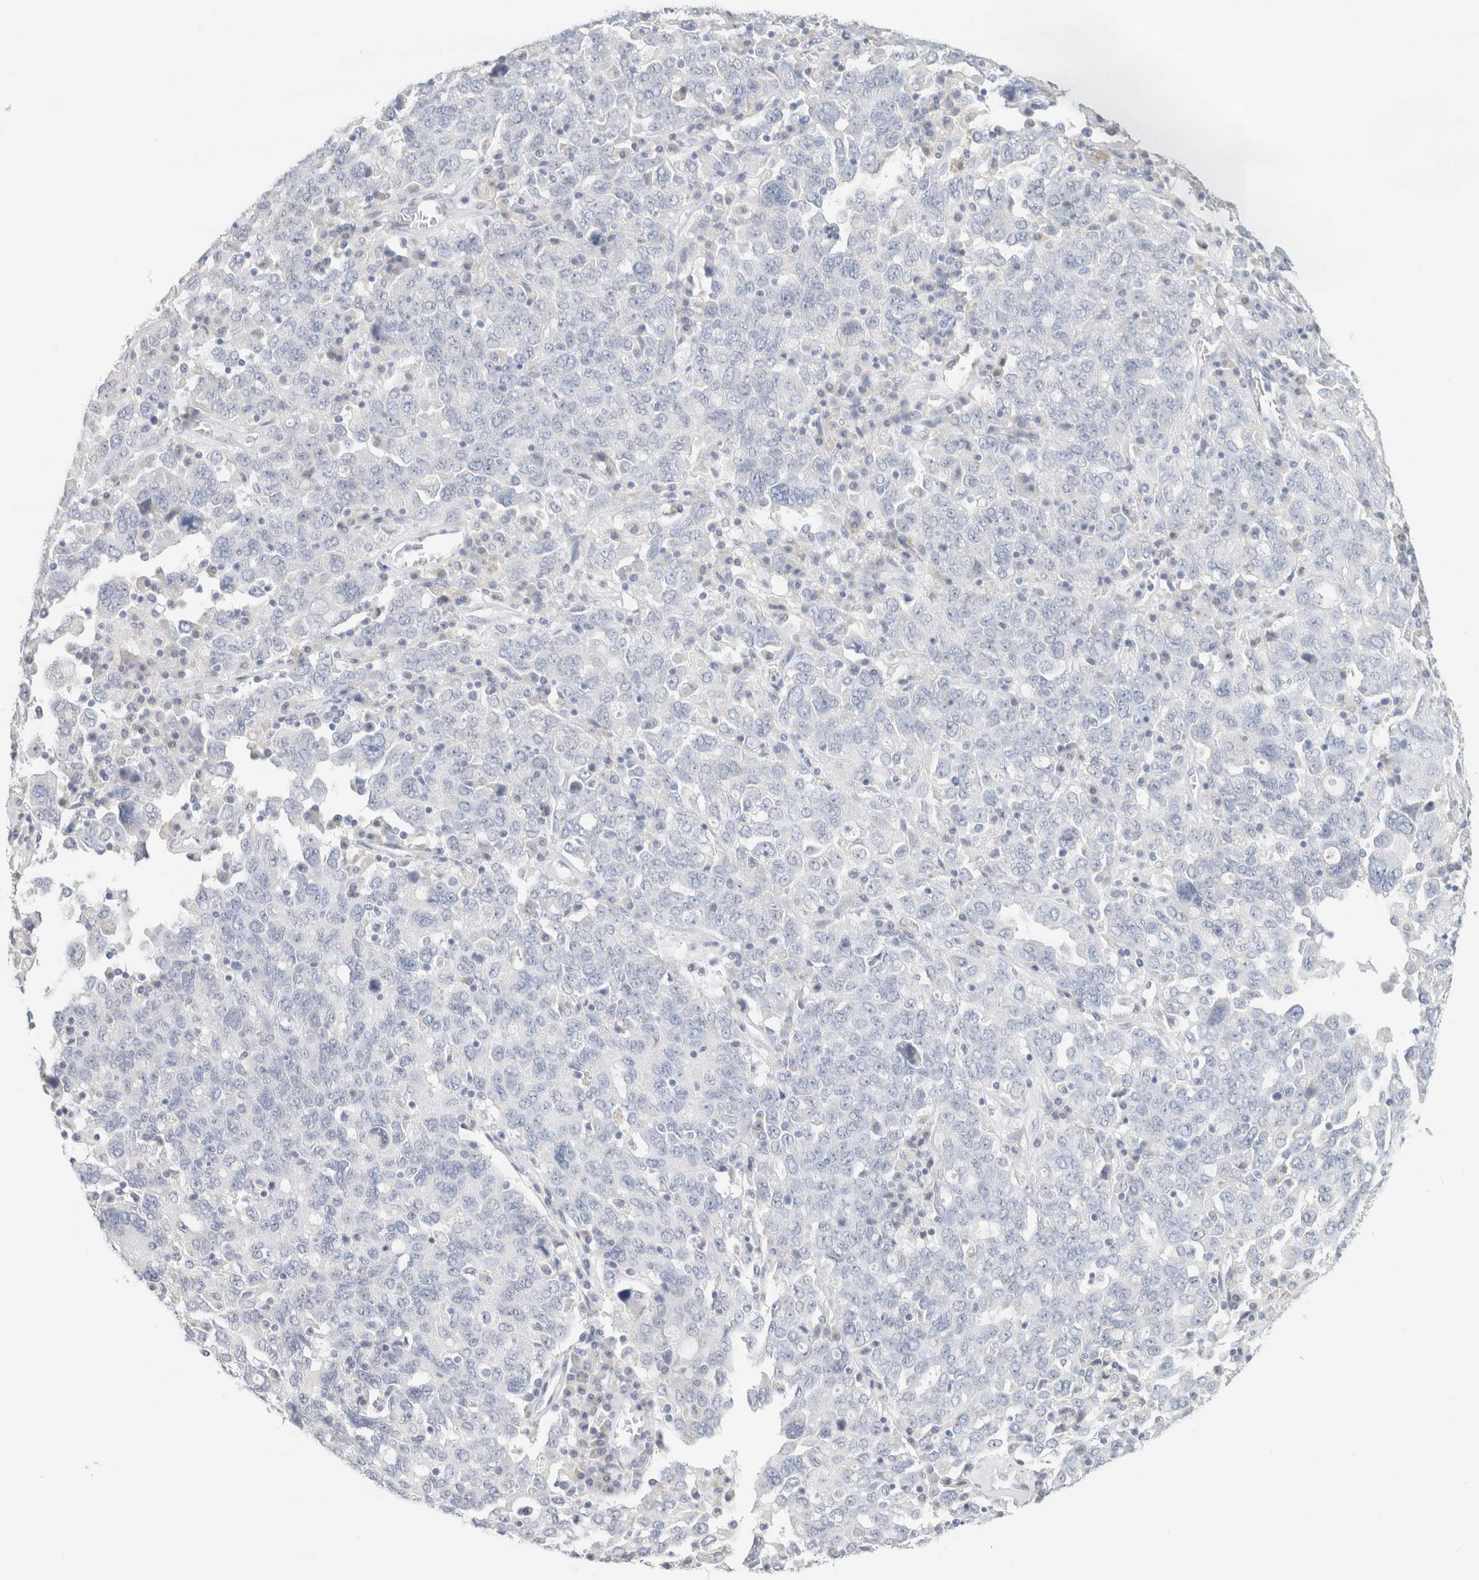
{"staining": {"intensity": "negative", "quantity": "none", "location": "none"}, "tissue": "ovarian cancer", "cell_type": "Tumor cells", "image_type": "cancer", "snomed": [{"axis": "morphology", "description": "Carcinoma, endometroid"}, {"axis": "topography", "description": "Ovary"}], "caption": "Protein analysis of ovarian endometroid carcinoma exhibits no significant expression in tumor cells.", "gene": "NEFM", "patient": {"sex": "female", "age": 62}}